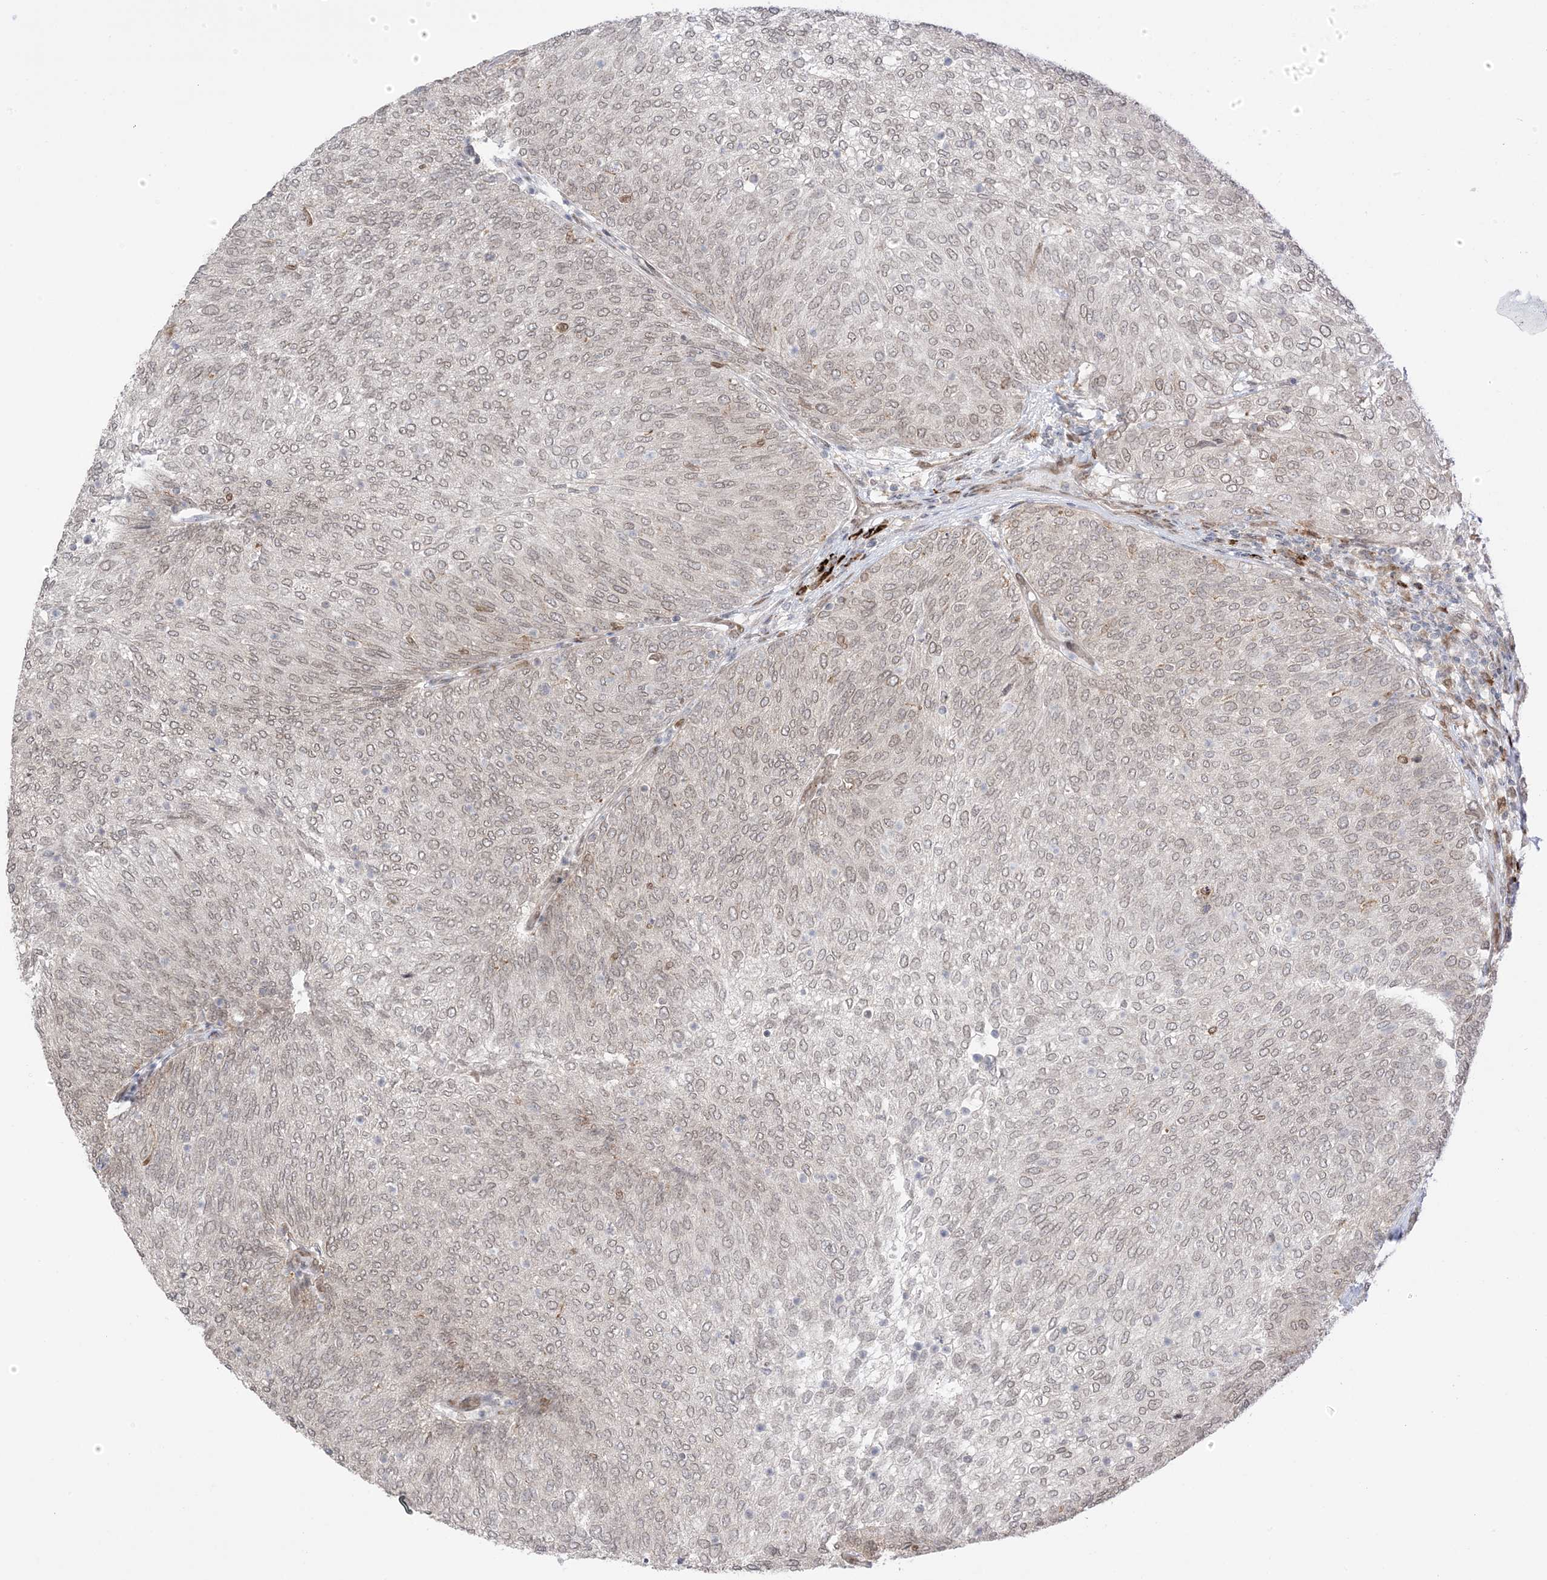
{"staining": {"intensity": "weak", "quantity": ">75%", "location": "cytoplasmic/membranous,nuclear"}, "tissue": "urothelial cancer", "cell_type": "Tumor cells", "image_type": "cancer", "snomed": [{"axis": "morphology", "description": "Urothelial carcinoma, Low grade"}, {"axis": "topography", "description": "Urinary bladder"}], "caption": "There is low levels of weak cytoplasmic/membranous and nuclear positivity in tumor cells of urothelial cancer, as demonstrated by immunohistochemical staining (brown color).", "gene": "UBE2E2", "patient": {"sex": "female", "age": 79}}